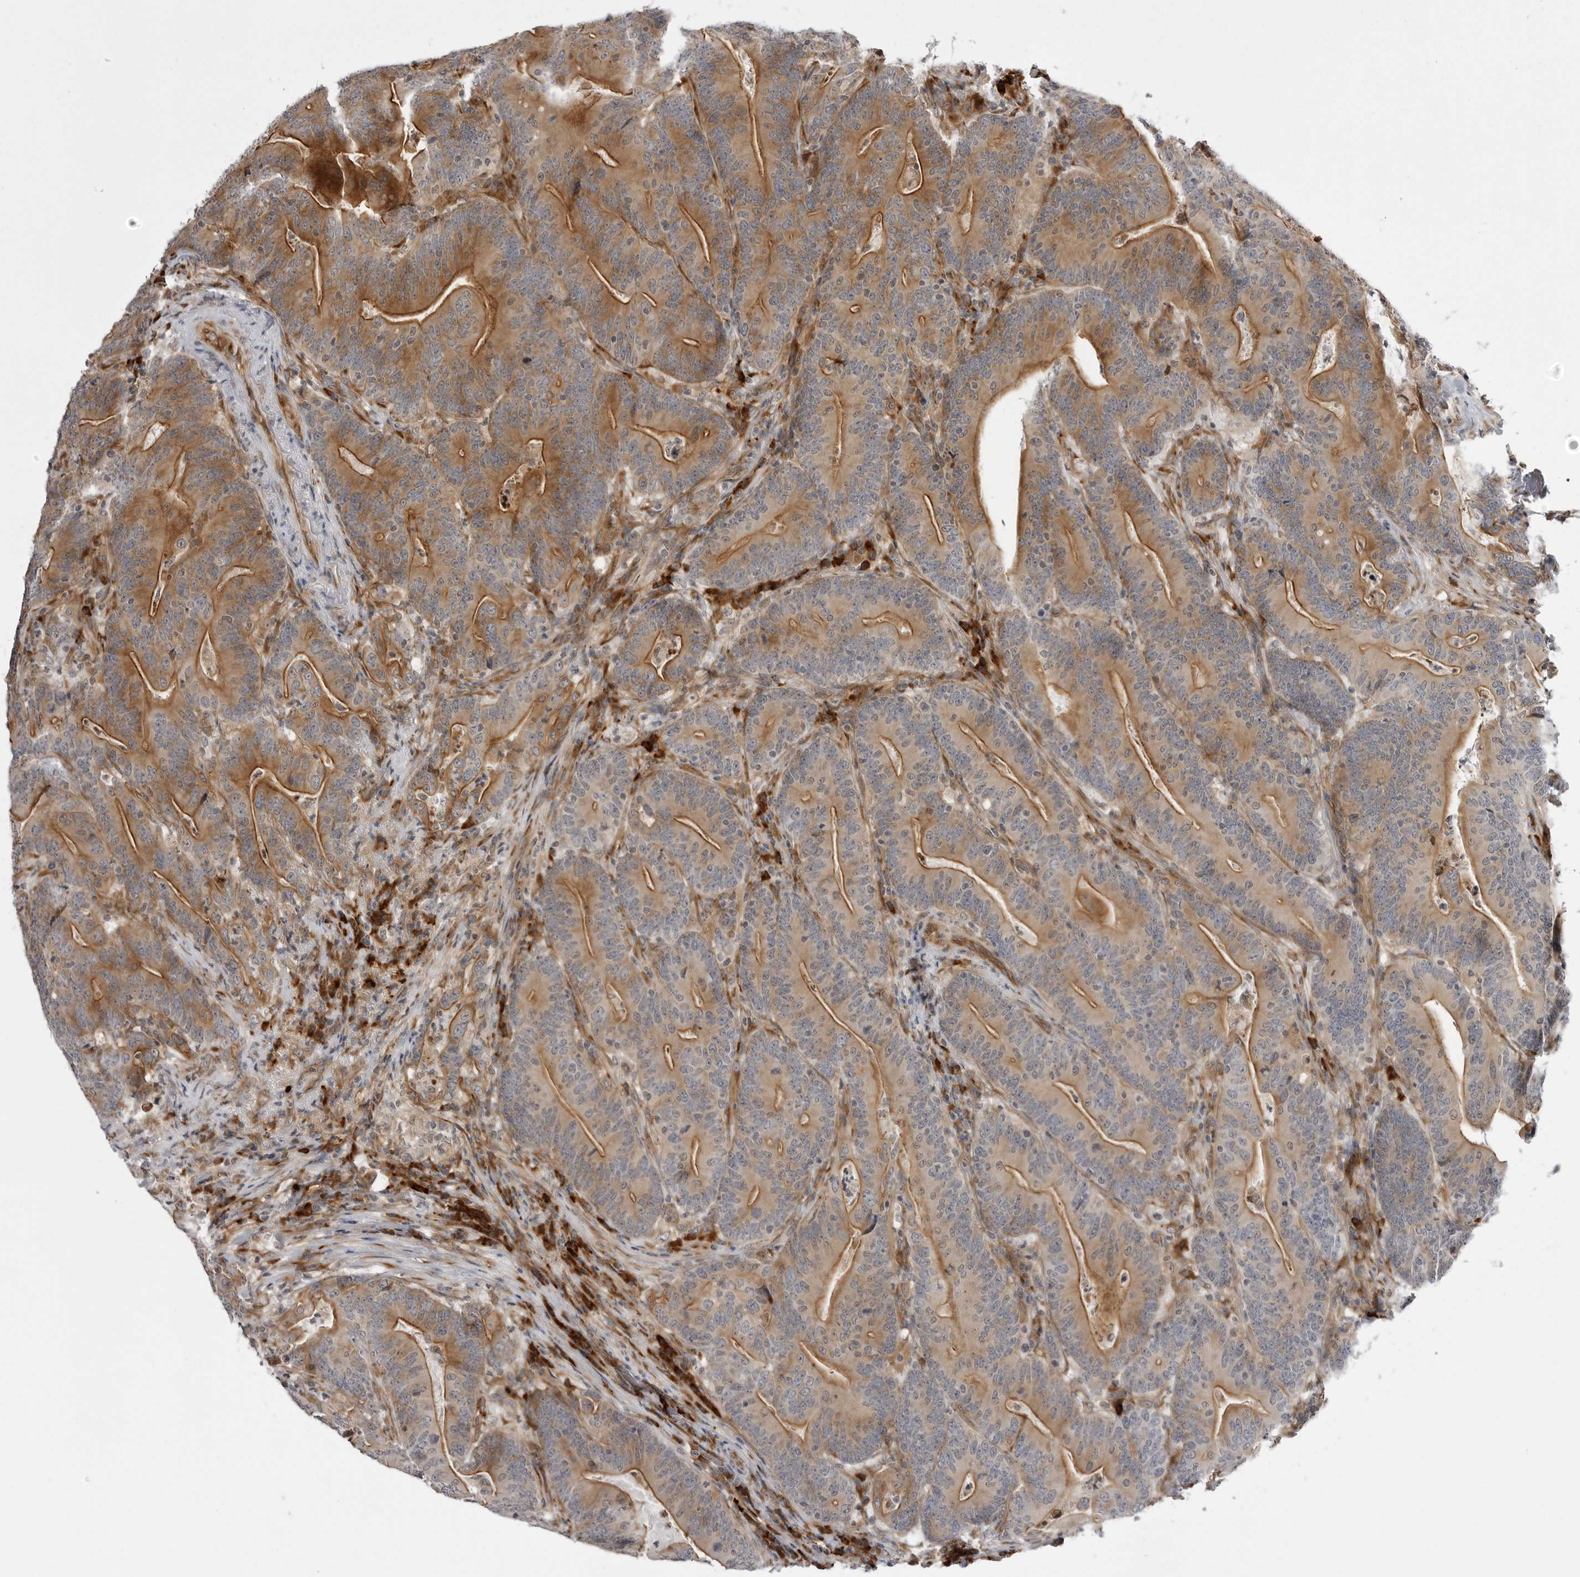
{"staining": {"intensity": "moderate", "quantity": ">75%", "location": "cytoplasmic/membranous"}, "tissue": "colorectal cancer", "cell_type": "Tumor cells", "image_type": "cancer", "snomed": [{"axis": "morphology", "description": "Adenocarcinoma, NOS"}, {"axis": "topography", "description": "Colon"}], "caption": "The image displays staining of colorectal cancer, revealing moderate cytoplasmic/membranous protein positivity (brown color) within tumor cells.", "gene": "ARL5A", "patient": {"sex": "female", "age": 66}}